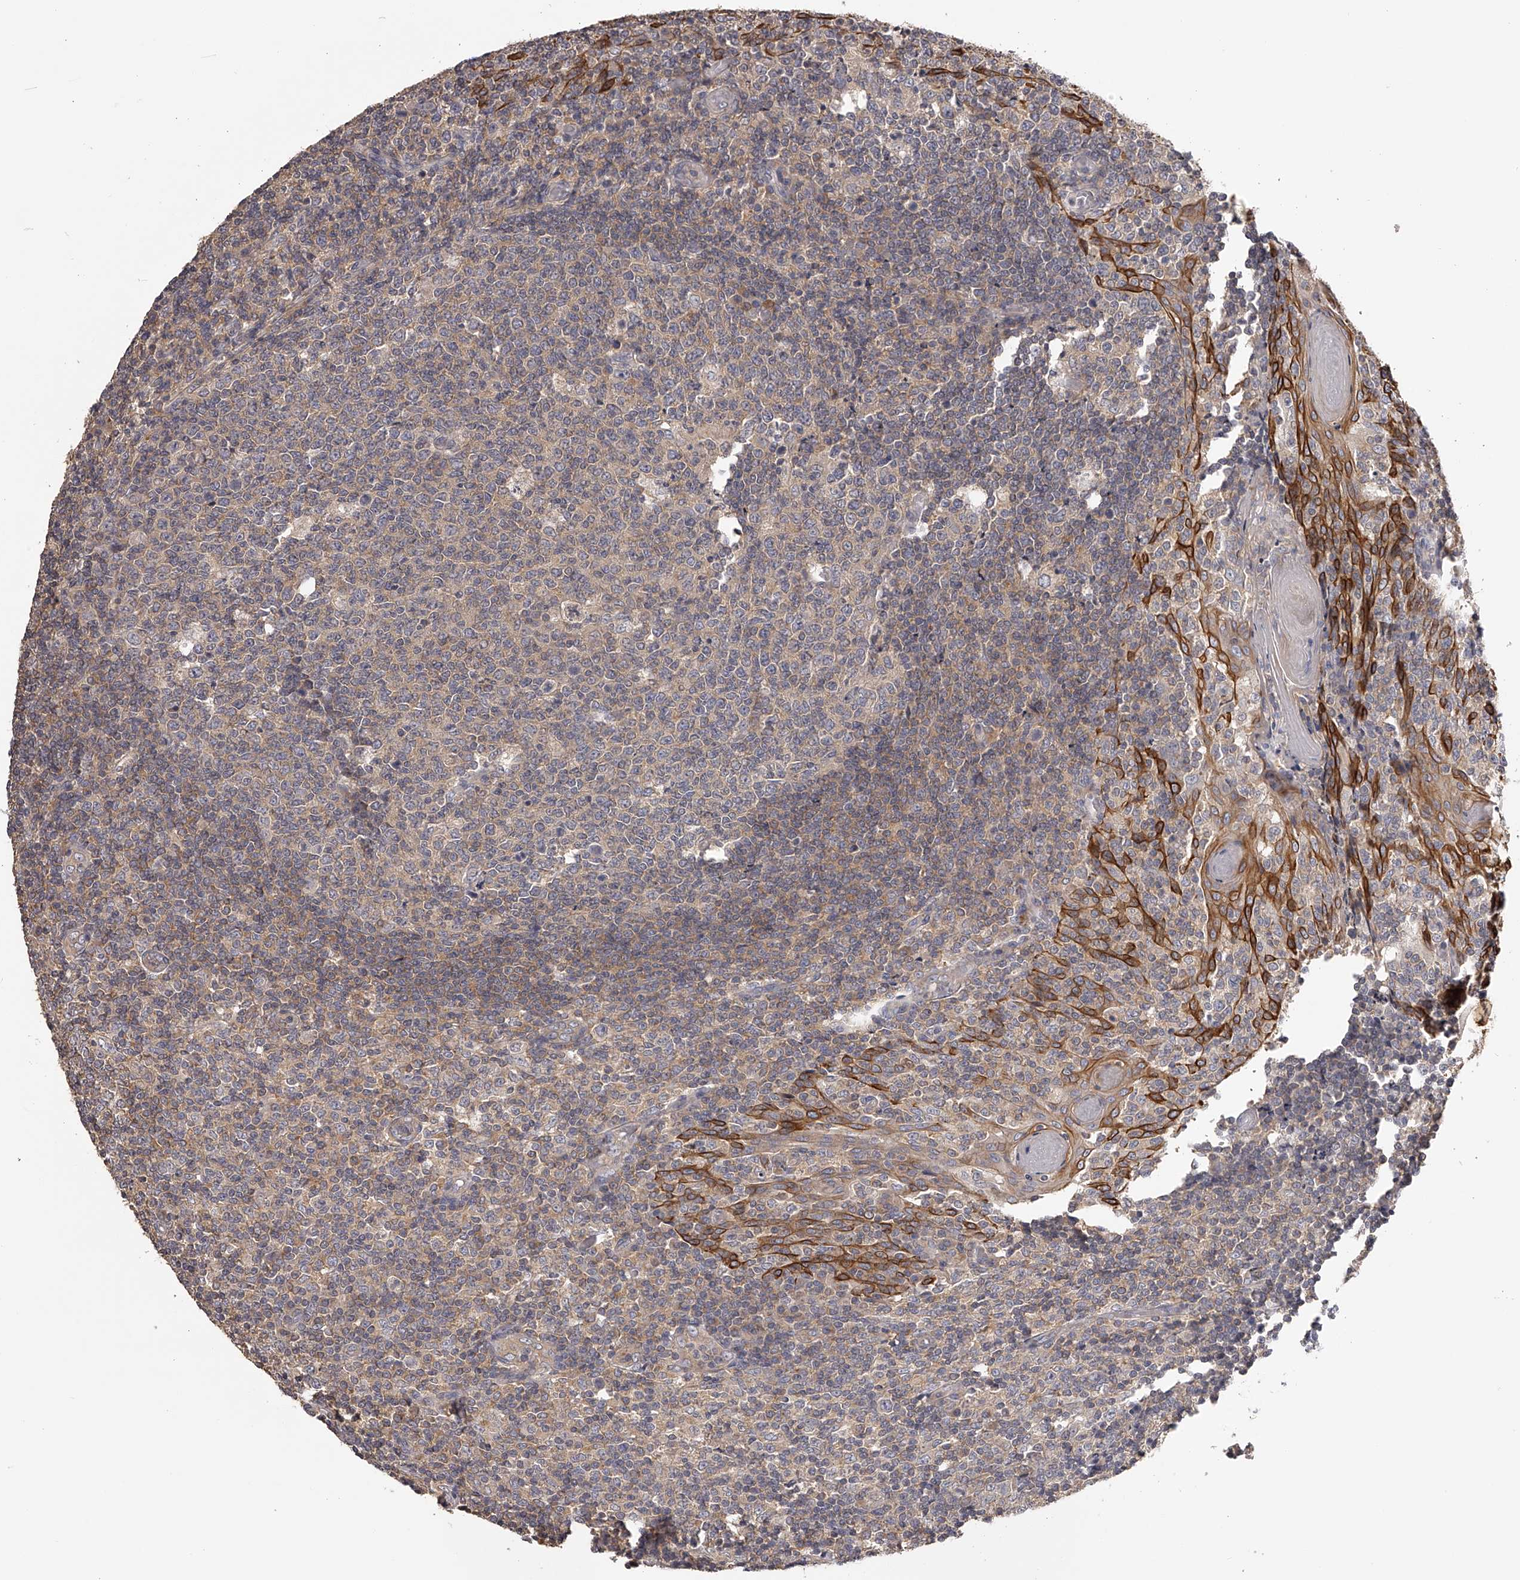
{"staining": {"intensity": "weak", "quantity": "<25%", "location": "cytoplasmic/membranous"}, "tissue": "tonsil", "cell_type": "Germinal center cells", "image_type": "normal", "snomed": [{"axis": "morphology", "description": "Normal tissue, NOS"}, {"axis": "topography", "description": "Tonsil"}], "caption": "DAB immunohistochemical staining of unremarkable tonsil reveals no significant positivity in germinal center cells.", "gene": "TNN", "patient": {"sex": "female", "age": 19}}